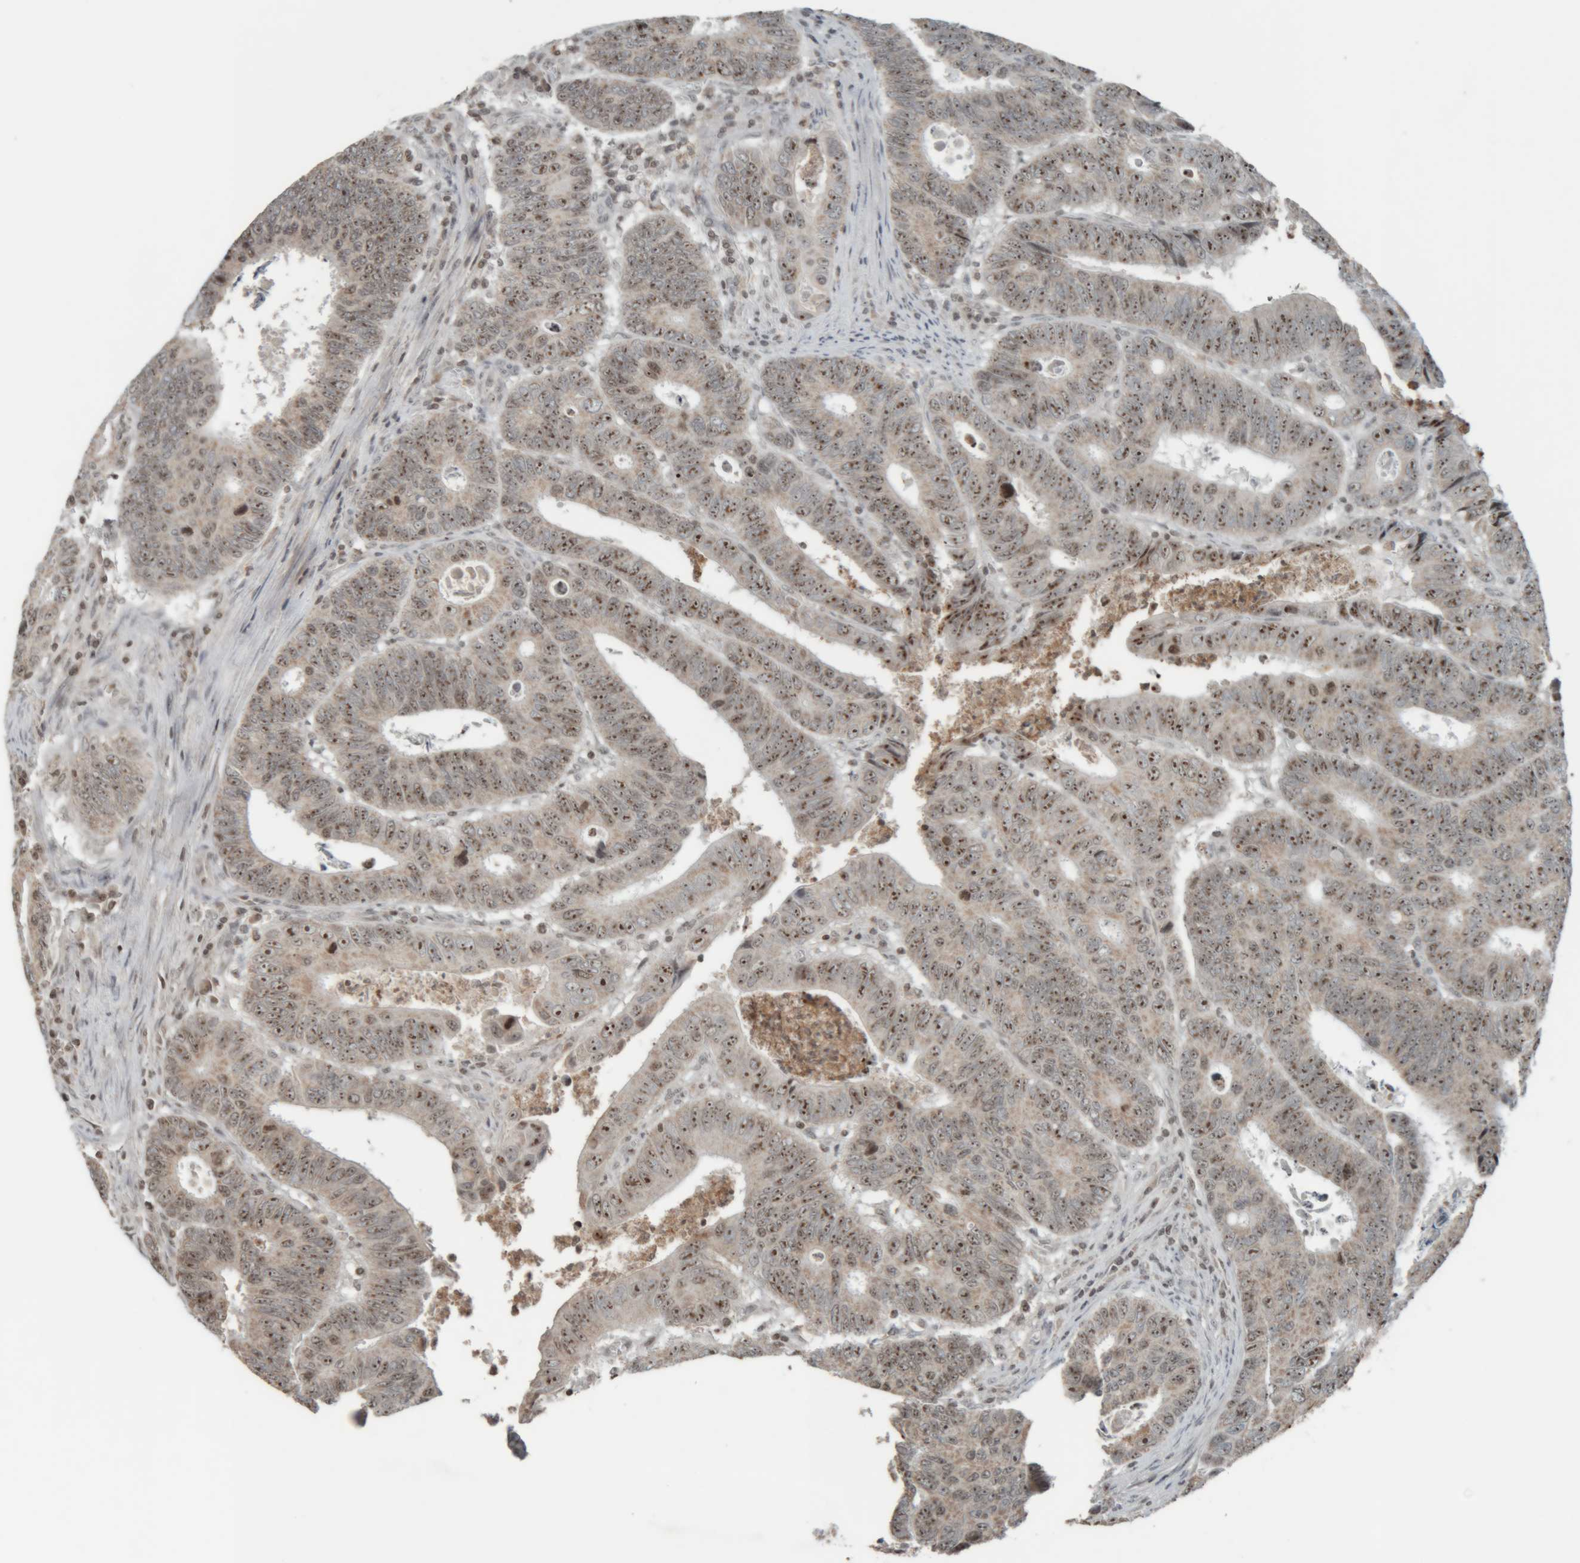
{"staining": {"intensity": "moderate", "quantity": ">75%", "location": "nuclear"}, "tissue": "colorectal cancer", "cell_type": "Tumor cells", "image_type": "cancer", "snomed": [{"axis": "morphology", "description": "Adenocarcinoma, NOS"}, {"axis": "topography", "description": "Colon"}], "caption": "An image showing moderate nuclear expression in about >75% of tumor cells in adenocarcinoma (colorectal), as visualized by brown immunohistochemical staining.", "gene": "RPF1", "patient": {"sex": "male", "age": 72}}